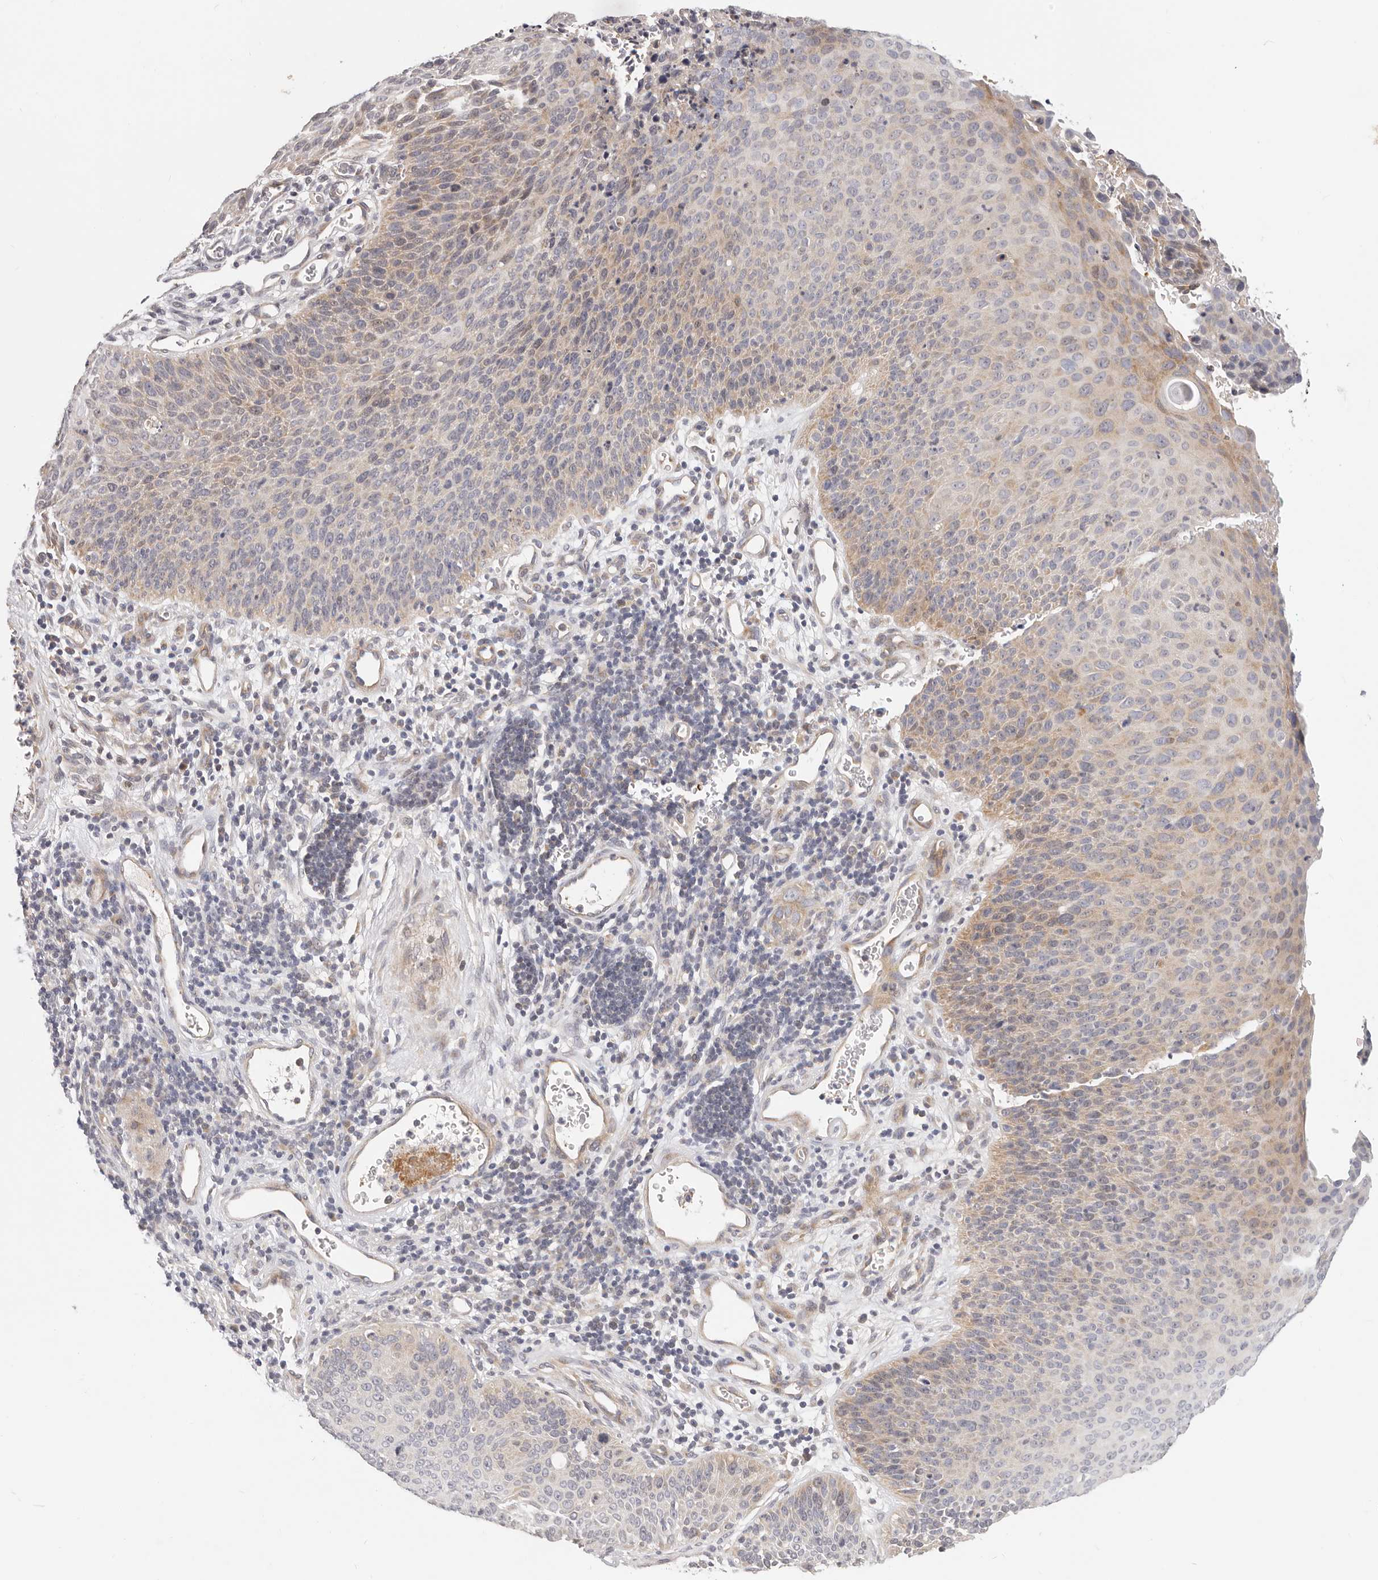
{"staining": {"intensity": "weak", "quantity": "<25%", "location": "cytoplasmic/membranous"}, "tissue": "cervical cancer", "cell_type": "Tumor cells", "image_type": "cancer", "snomed": [{"axis": "morphology", "description": "Squamous cell carcinoma, NOS"}, {"axis": "topography", "description": "Cervix"}], "caption": "Histopathology image shows no protein positivity in tumor cells of squamous cell carcinoma (cervical) tissue.", "gene": "TFB2M", "patient": {"sex": "female", "age": 55}}